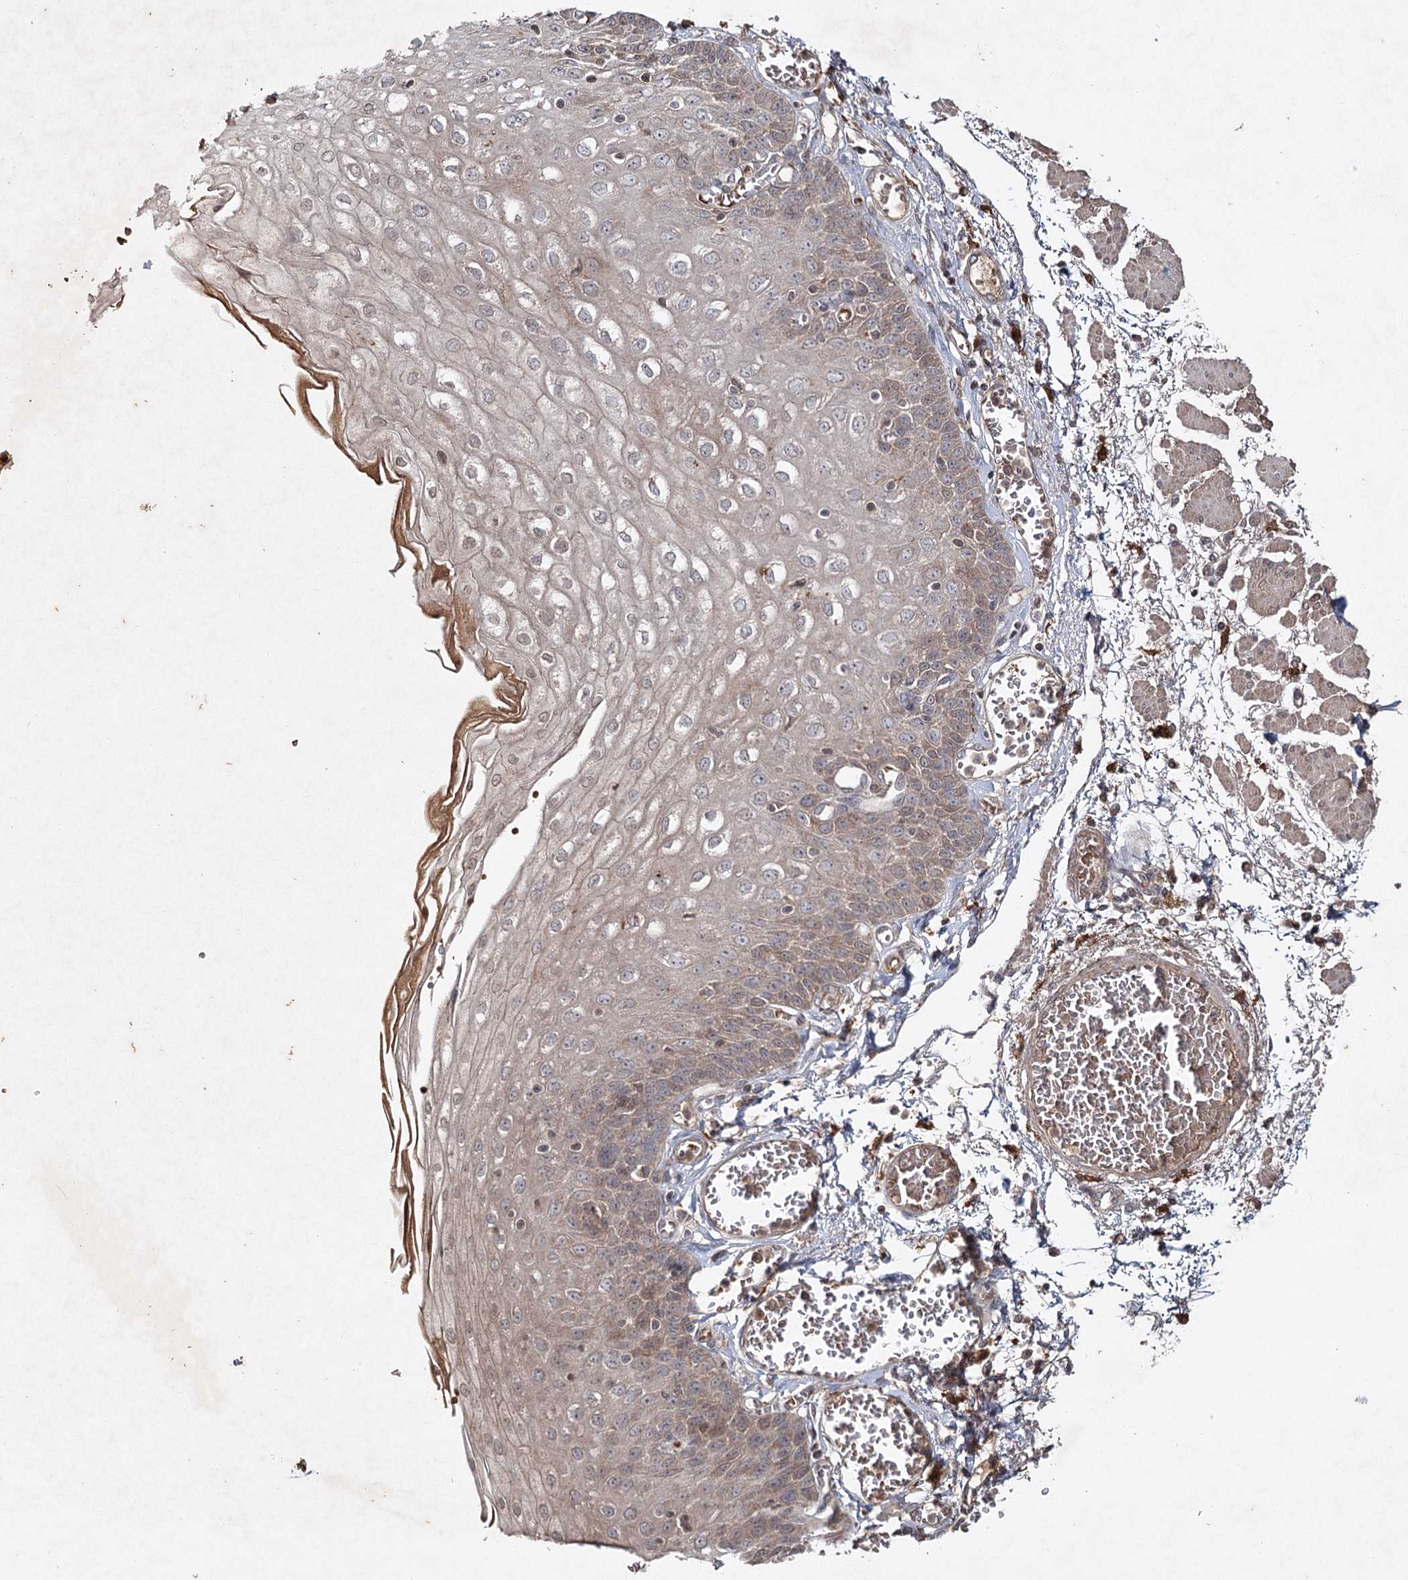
{"staining": {"intensity": "weak", "quantity": "<25%", "location": "cytoplasmic/membranous"}, "tissue": "esophagus", "cell_type": "Squamous epithelial cells", "image_type": "normal", "snomed": [{"axis": "morphology", "description": "Normal tissue, NOS"}, {"axis": "topography", "description": "Esophagus"}], "caption": "Immunohistochemistry of normal human esophagus shows no expression in squamous epithelial cells.", "gene": "CYP2B6", "patient": {"sex": "male", "age": 81}}